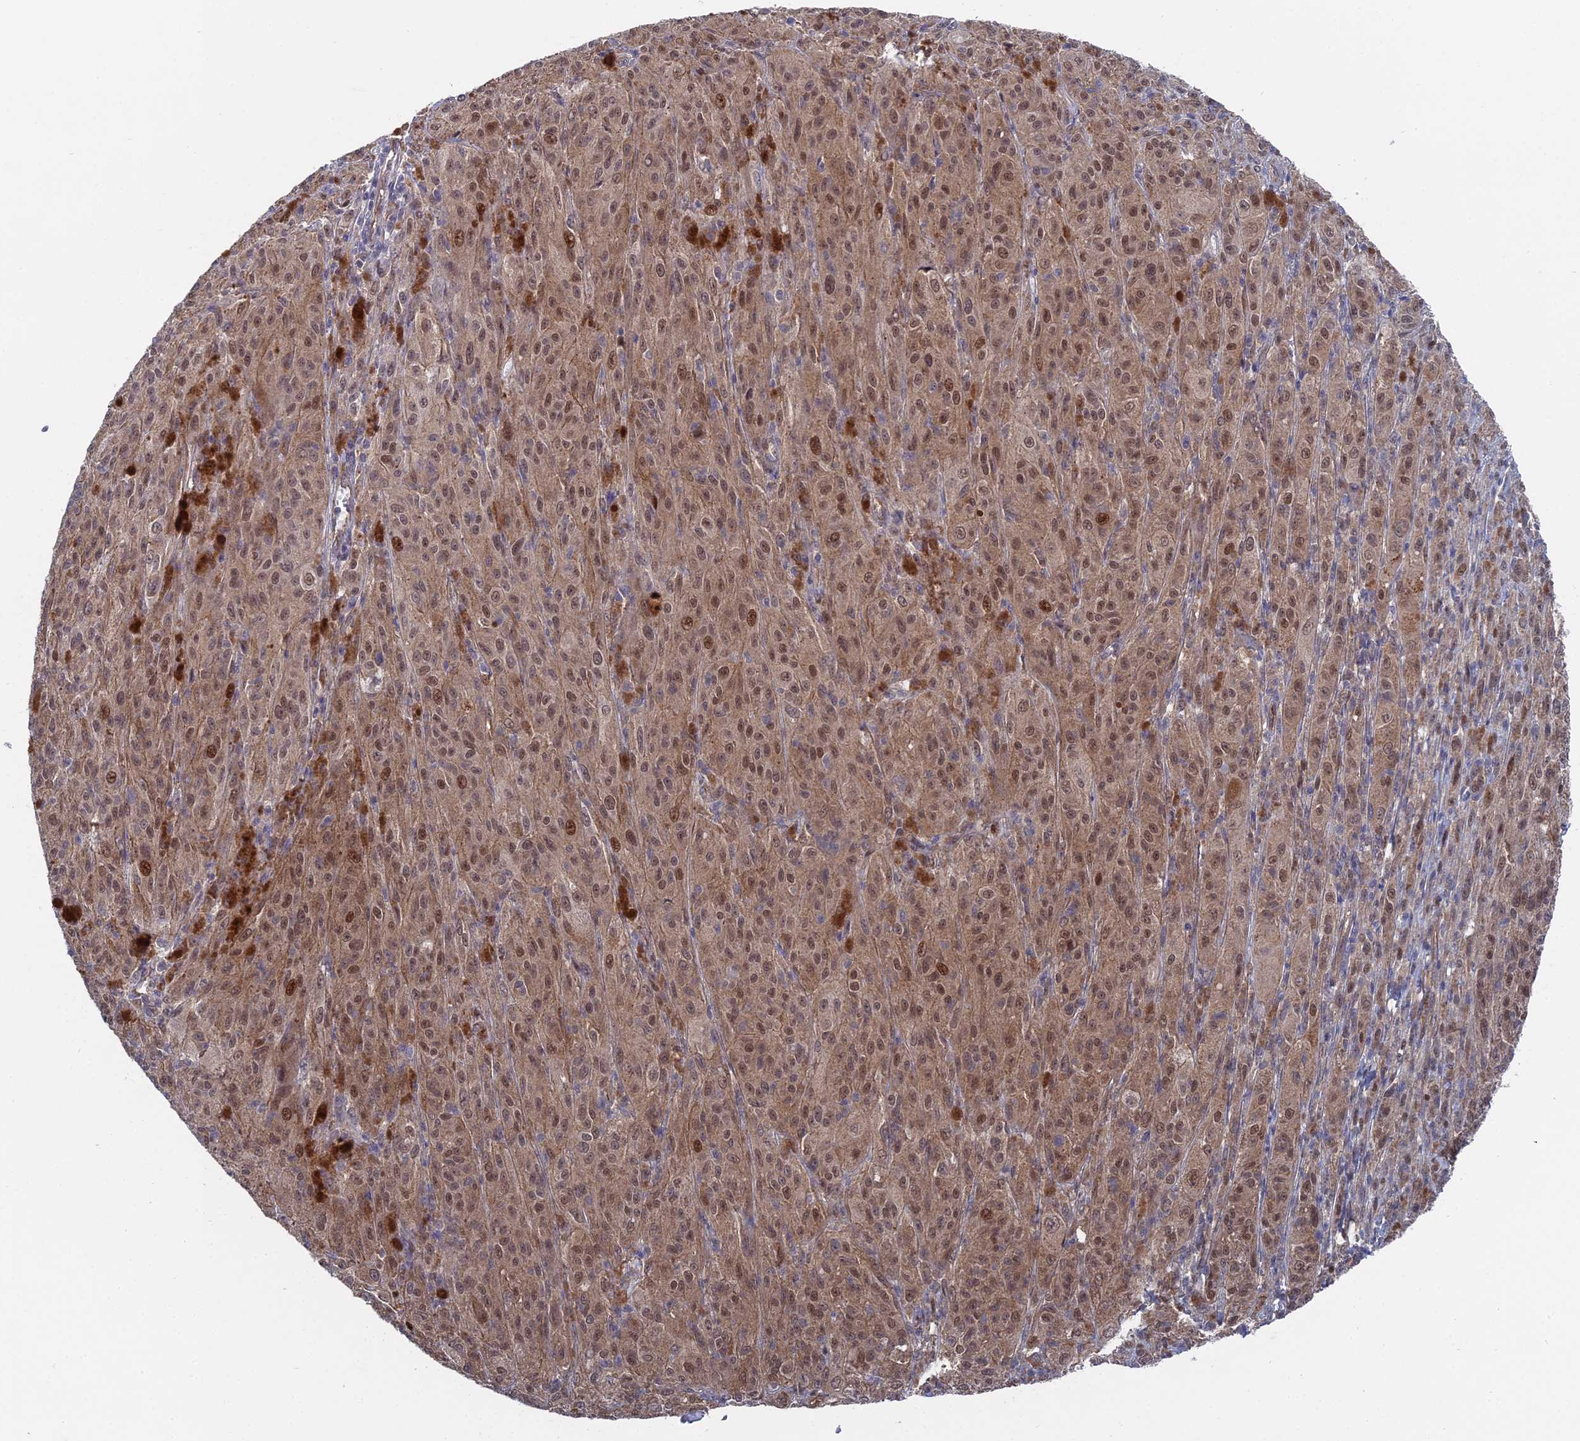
{"staining": {"intensity": "weak", "quantity": "25%-75%", "location": "cytoplasmic/membranous,nuclear"}, "tissue": "melanoma", "cell_type": "Tumor cells", "image_type": "cancer", "snomed": [{"axis": "morphology", "description": "Malignant melanoma, NOS"}, {"axis": "topography", "description": "Skin"}], "caption": "Tumor cells reveal low levels of weak cytoplasmic/membranous and nuclear positivity in approximately 25%-75% of cells in melanoma.", "gene": "UNC5D", "patient": {"sex": "female", "age": 52}}